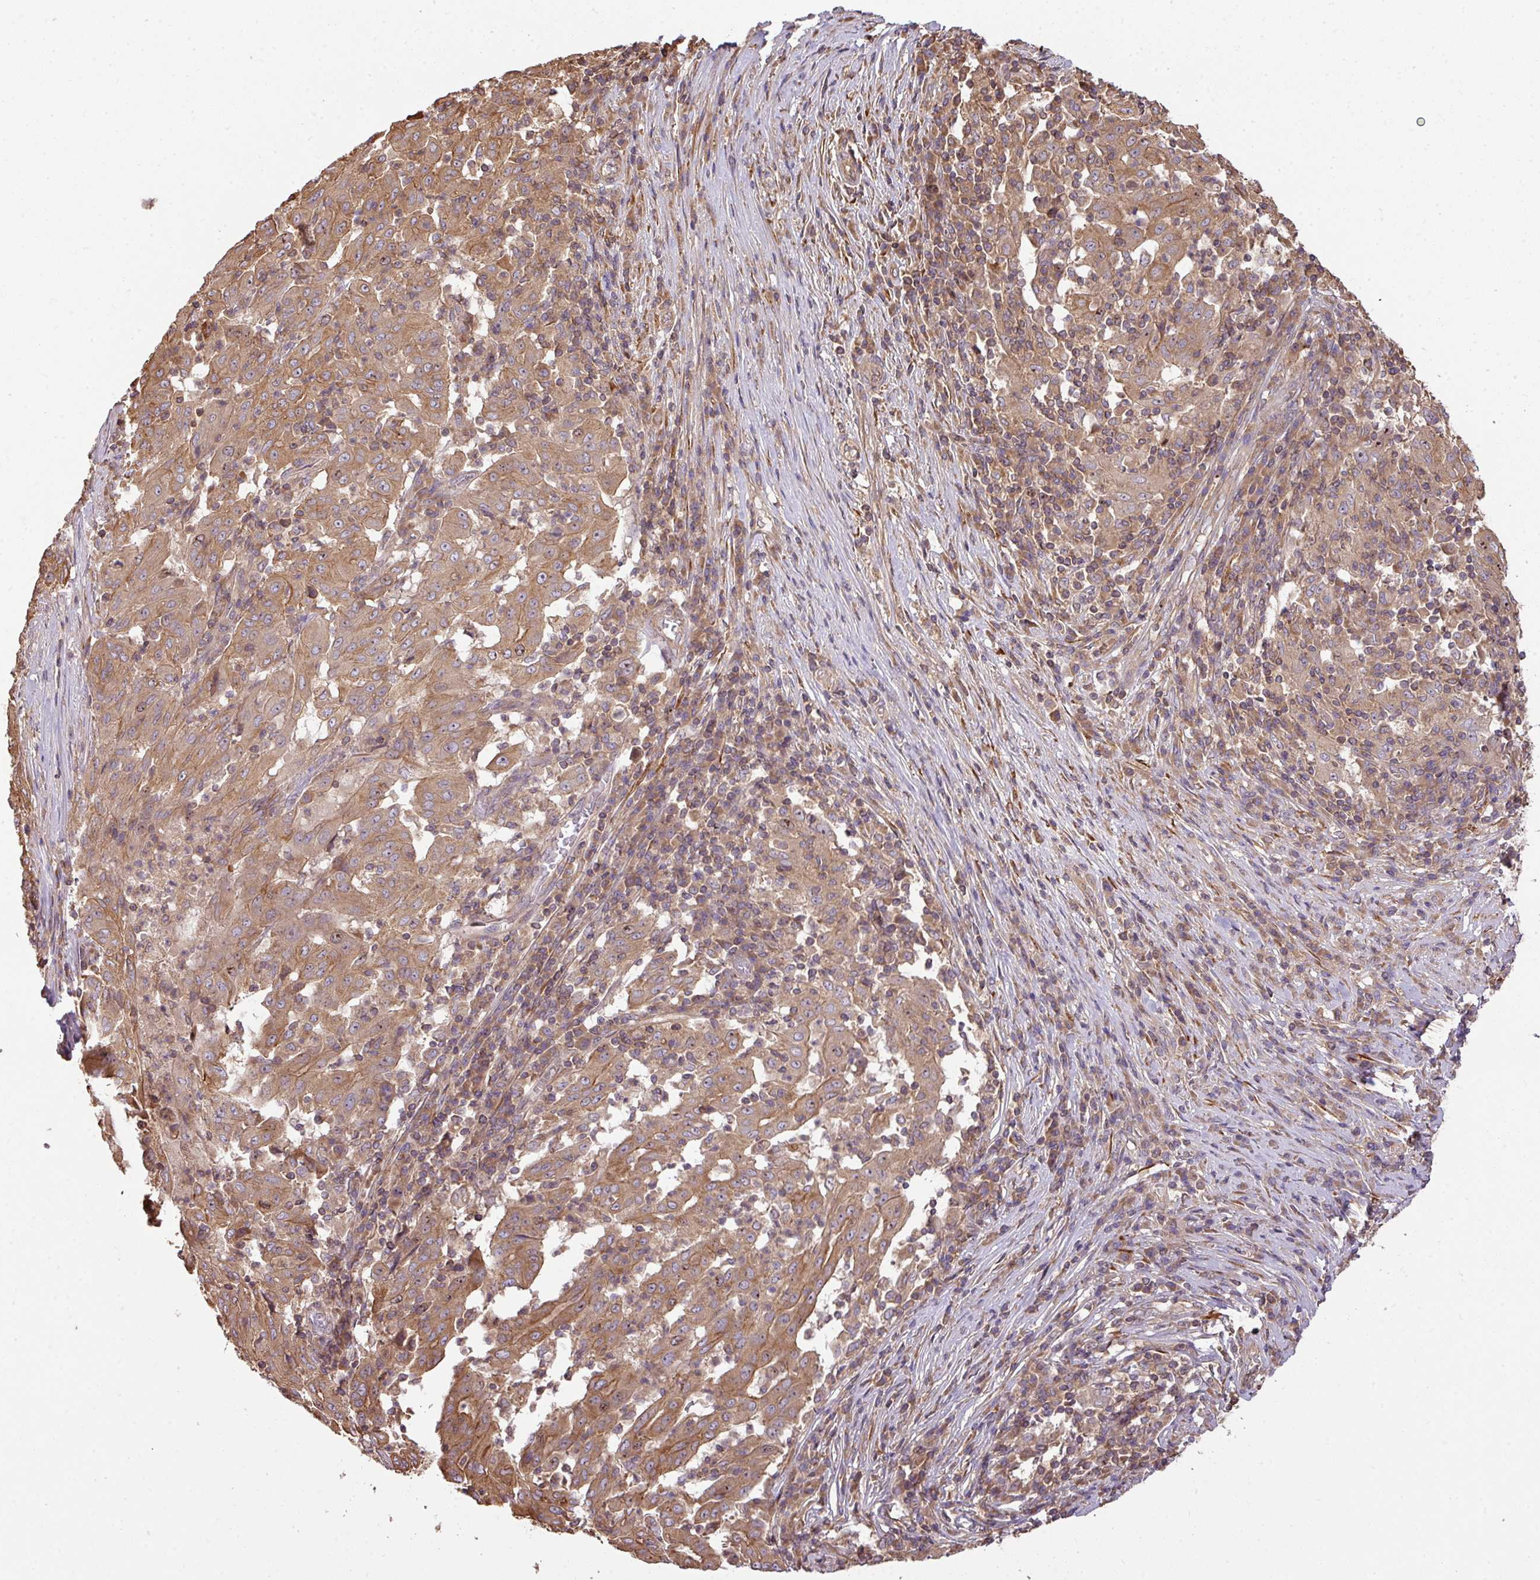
{"staining": {"intensity": "moderate", "quantity": ">75%", "location": "cytoplasmic/membranous,nuclear"}, "tissue": "pancreatic cancer", "cell_type": "Tumor cells", "image_type": "cancer", "snomed": [{"axis": "morphology", "description": "Adenocarcinoma, NOS"}, {"axis": "topography", "description": "Pancreas"}], "caption": "IHC of human pancreatic cancer (adenocarcinoma) reveals medium levels of moderate cytoplasmic/membranous and nuclear staining in about >75% of tumor cells.", "gene": "VENTX", "patient": {"sex": "male", "age": 63}}